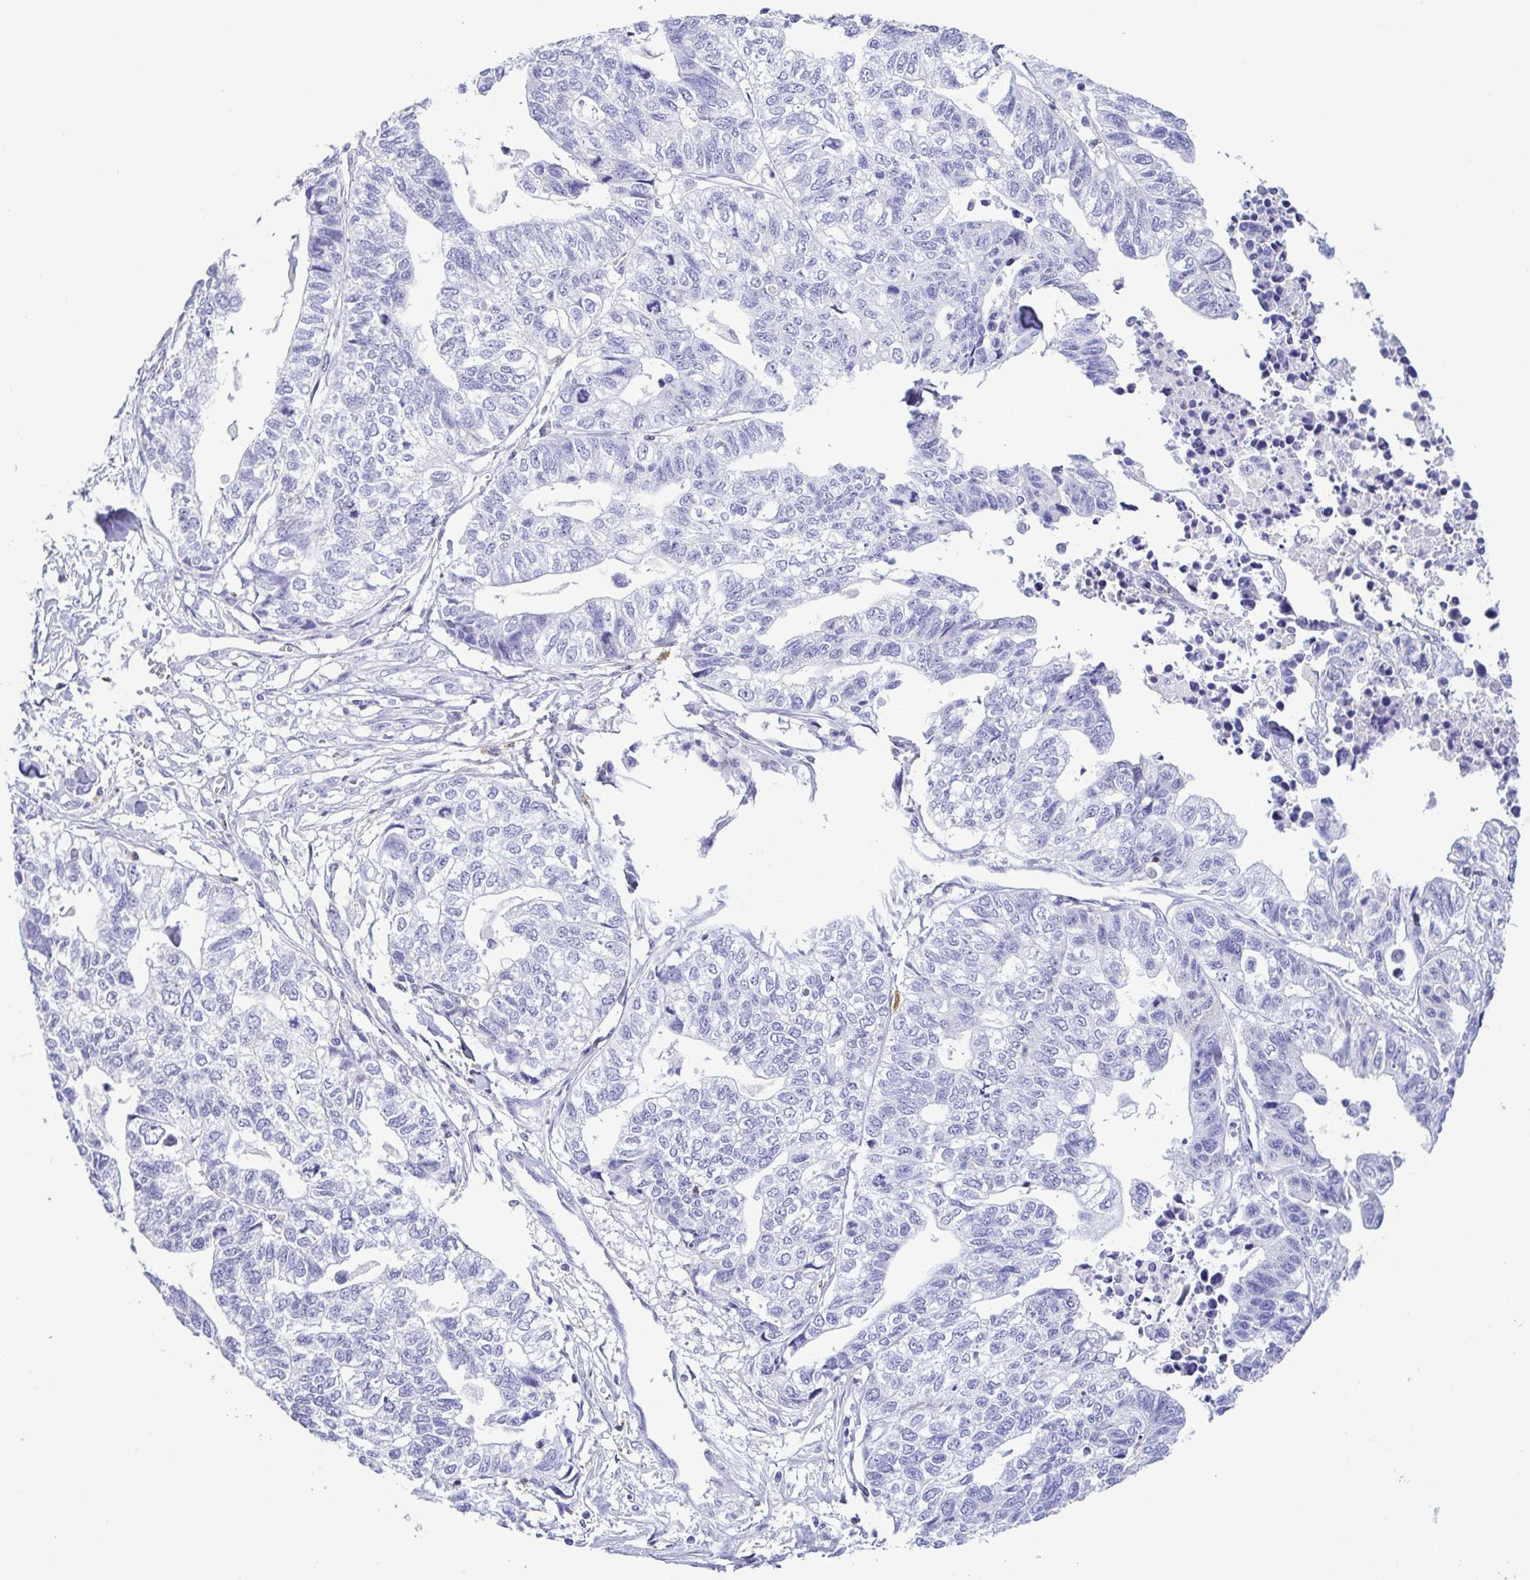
{"staining": {"intensity": "negative", "quantity": "none", "location": "none"}, "tissue": "stomach cancer", "cell_type": "Tumor cells", "image_type": "cancer", "snomed": [{"axis": "morphology", "description": "Adenocarcinoma, NOS"}, {"axis": "topography", "description": "Stomach, upper"}], "caption": "This is an immunohistochemistry photomicrograph of stomach adenocarcinoma. There is no expression in tumor cells.", "gene": "PGLYRP1", "patient": {"sex": "female", "age": 67}}